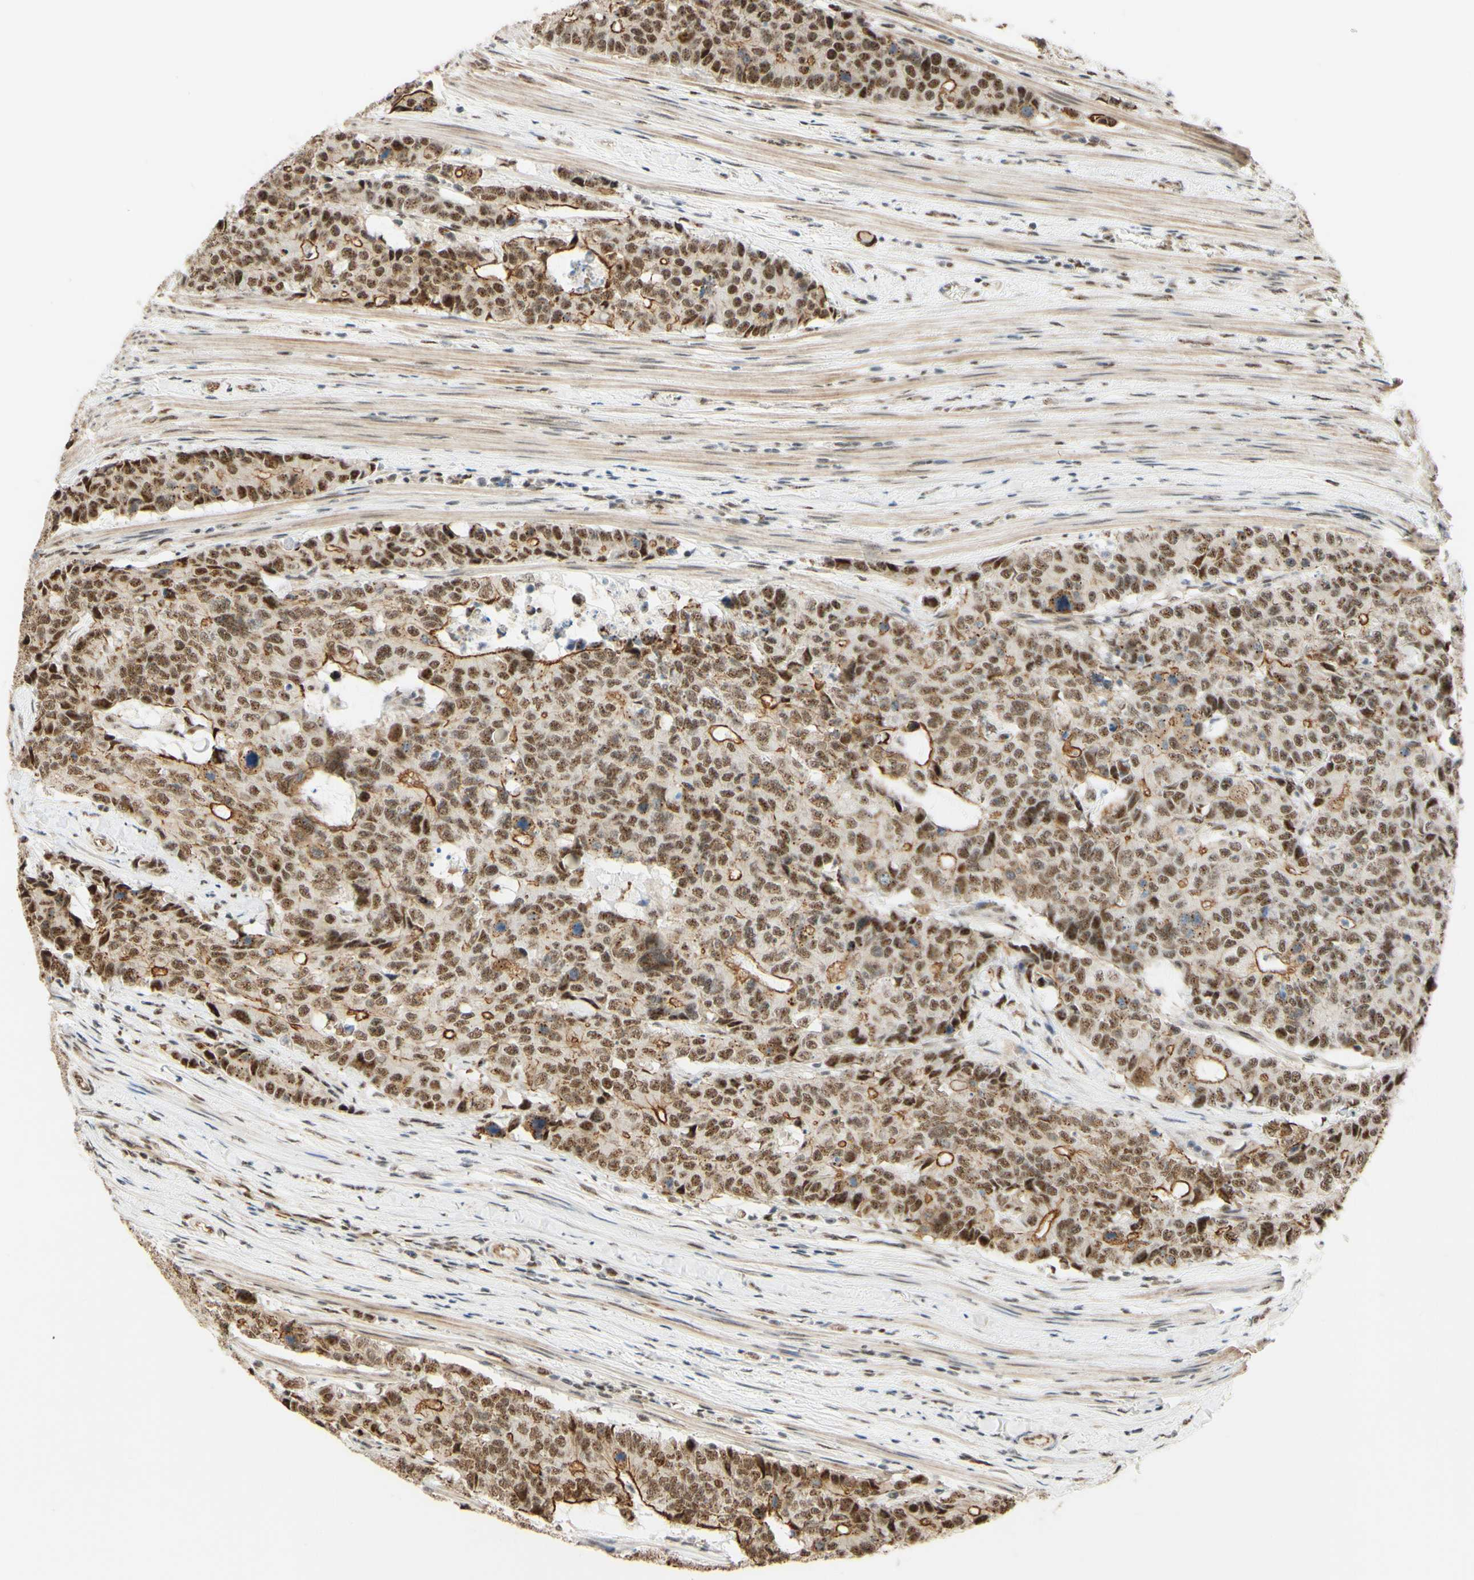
{"staining": {"intensity": "moderate", "quantity": ">75%", "location": "cytoplasmic/membranous,nuclear"}, "tissue": "colorectal cancer", "cell_type": "Tumor cells", "image_type": "cancer", "snomed": [{"axis": "morphology", "description": "Adenocarcinoma, NOS"}, {"axis": "topography", "description": "Colon"}], "caption": "A high-resolution photomicrograph shows immunohistochemistry (IHC) staining of colorectal adenocarcinoma, which exhibits moderate cytoplasmic/membranous and nuclear positivity in approximately >75% of tumor cells.", "gene": "SAP18", "patient": {"sex": "female", "age": 86}}